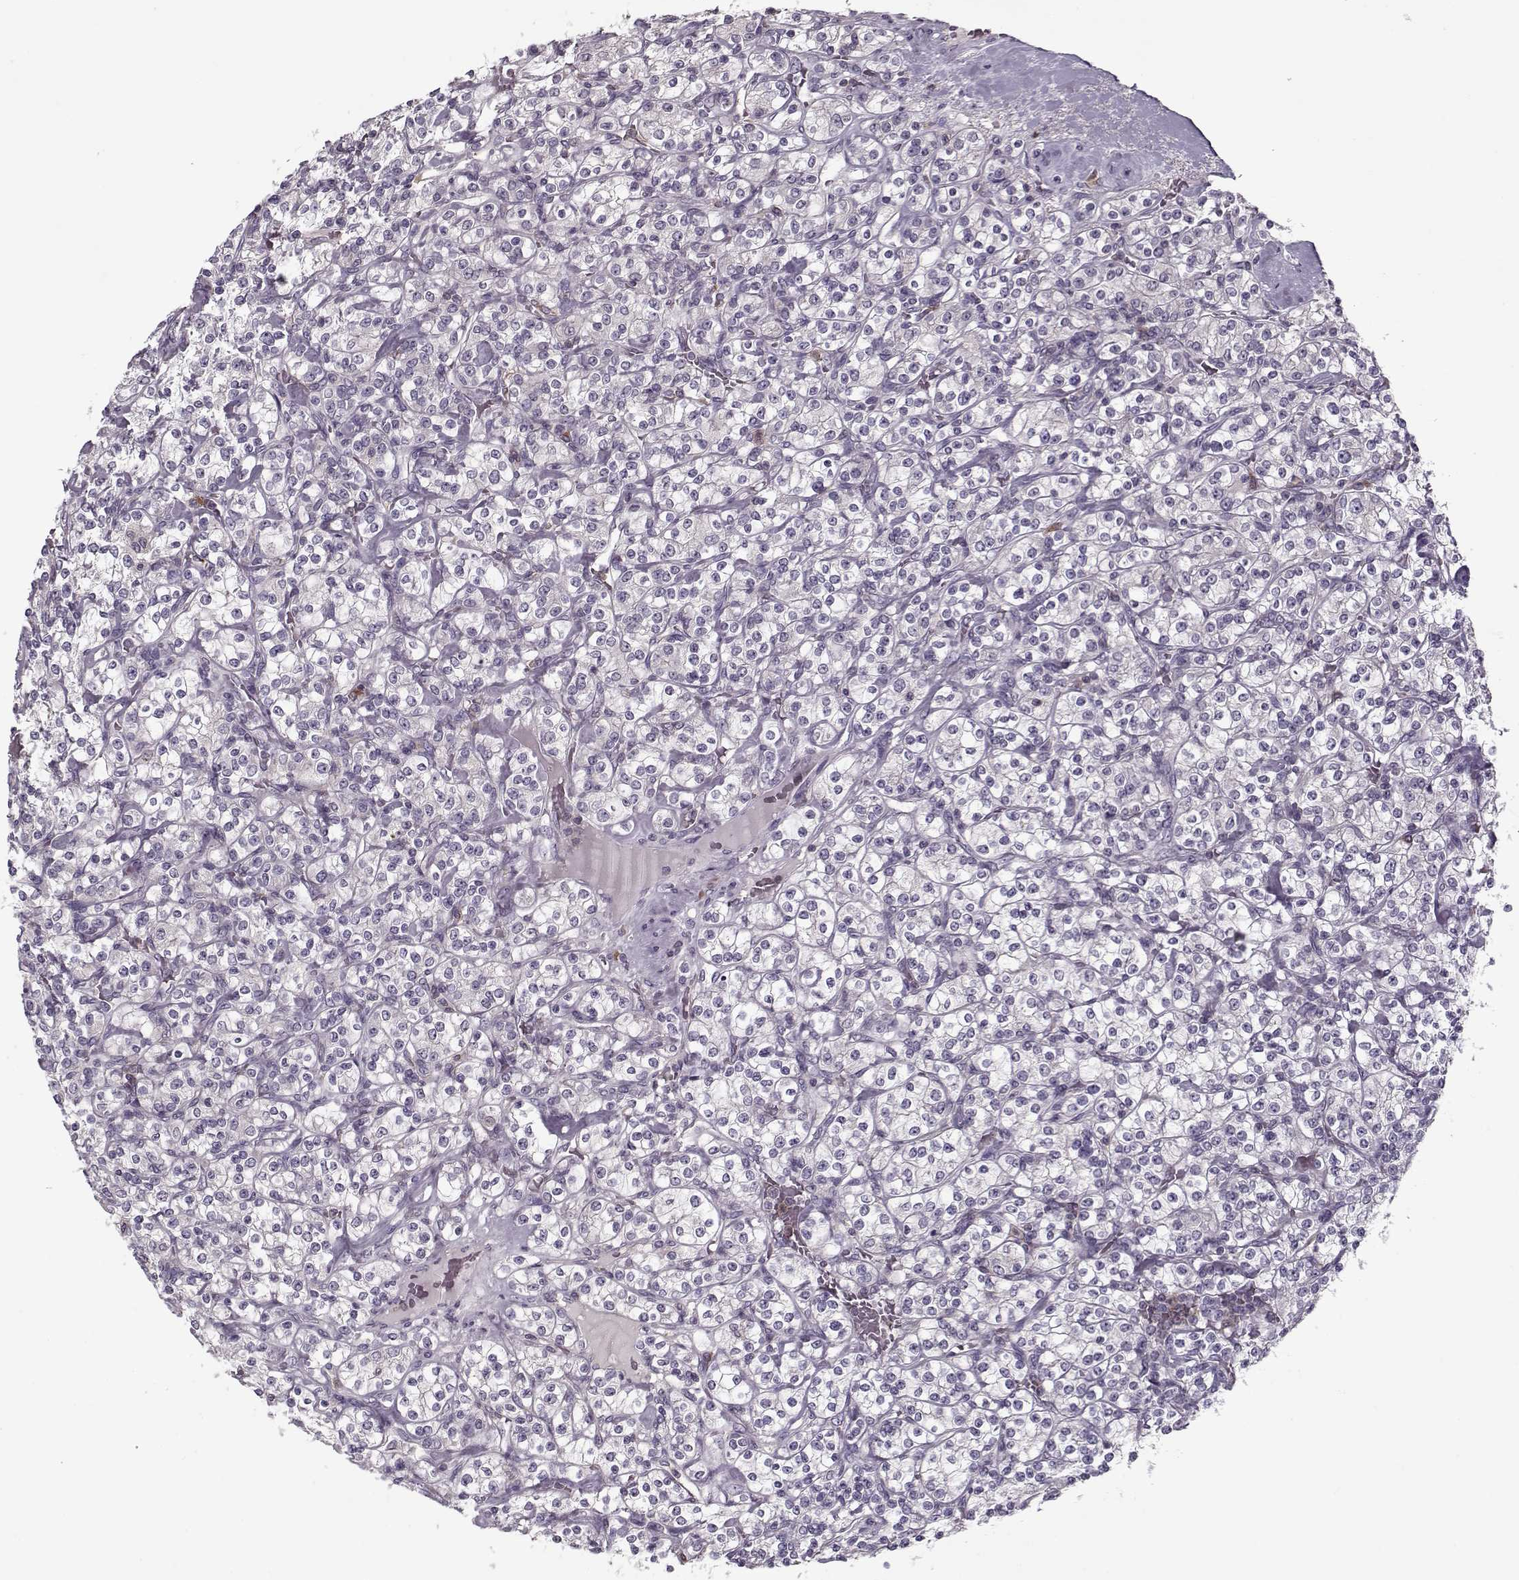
{"staining": {"intensity": "negative", "quantity": "none", "location": "none"}, "tissue": "renal cancer", "cell_type": "Tumor cells", "image_type": "cancer", "snomed": [{"axis": "morphology", "description": "Adenocarcinoma, NOS"}, {"axis": "topography", "description": "Kidney"}], "caption": "Human renal cancer stained for a protein using immunohistochemistry (IHC) exhibits no expression in tumor cells.", "gene": "UNC13D", "patient": {"sex": "male", "age": 77}}